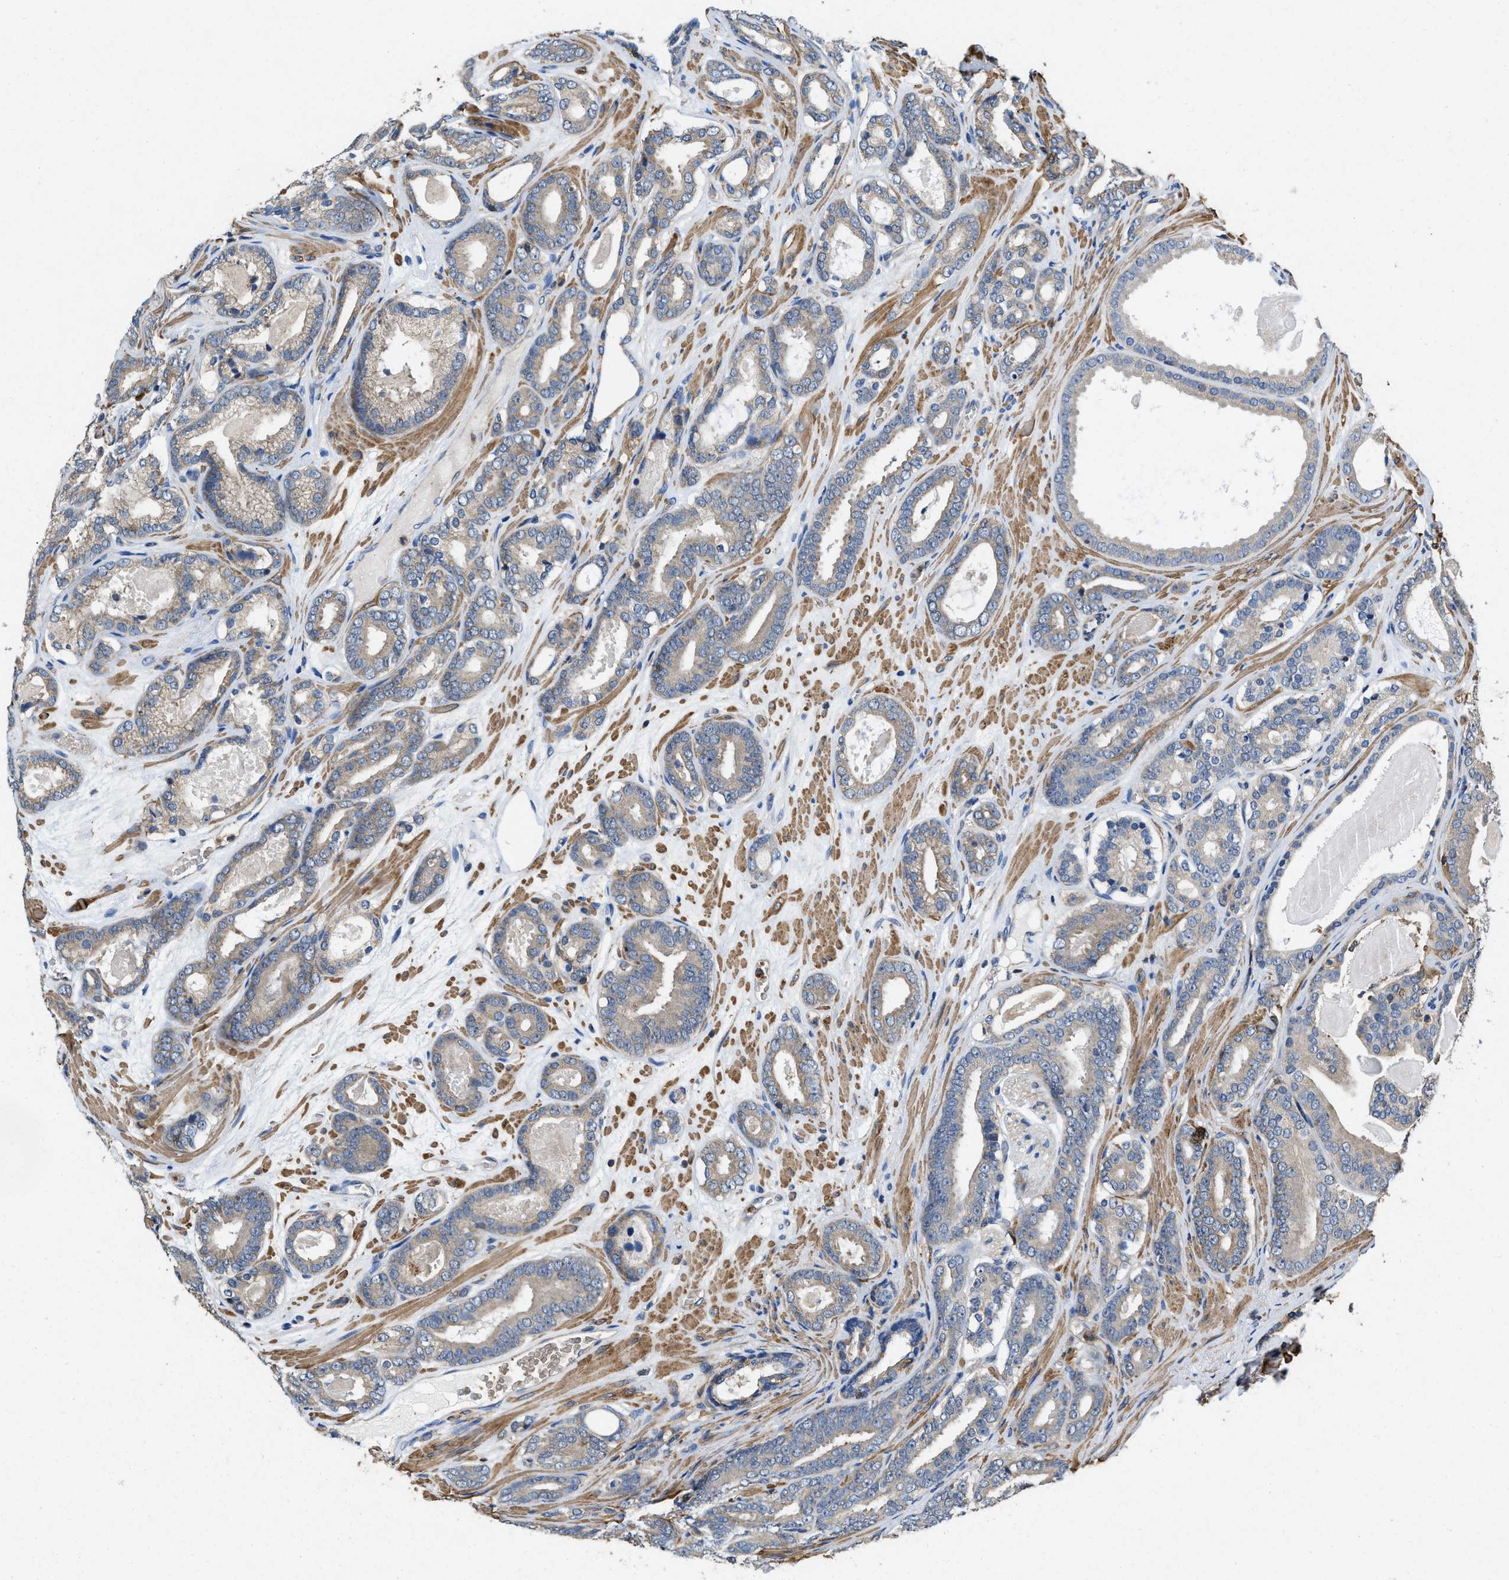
{"staining": {"intensity": "negative", "quantity": "none", "location": "none"}, "tissue": "prostate cancer", "cell_type": "Tumor cells", "image_type": "cancer", "snomed": [{"axis": "morphology", "description": "Adenocarcinoma, High grade"}, {"axis": "topography", "description": "Prostate"}], "caption": "Tumor cells show no significant expression in prostate high-grade adenocarcinoma.", "gene": "LINGO2", "patient": {"sex": "male", "age": 60}}